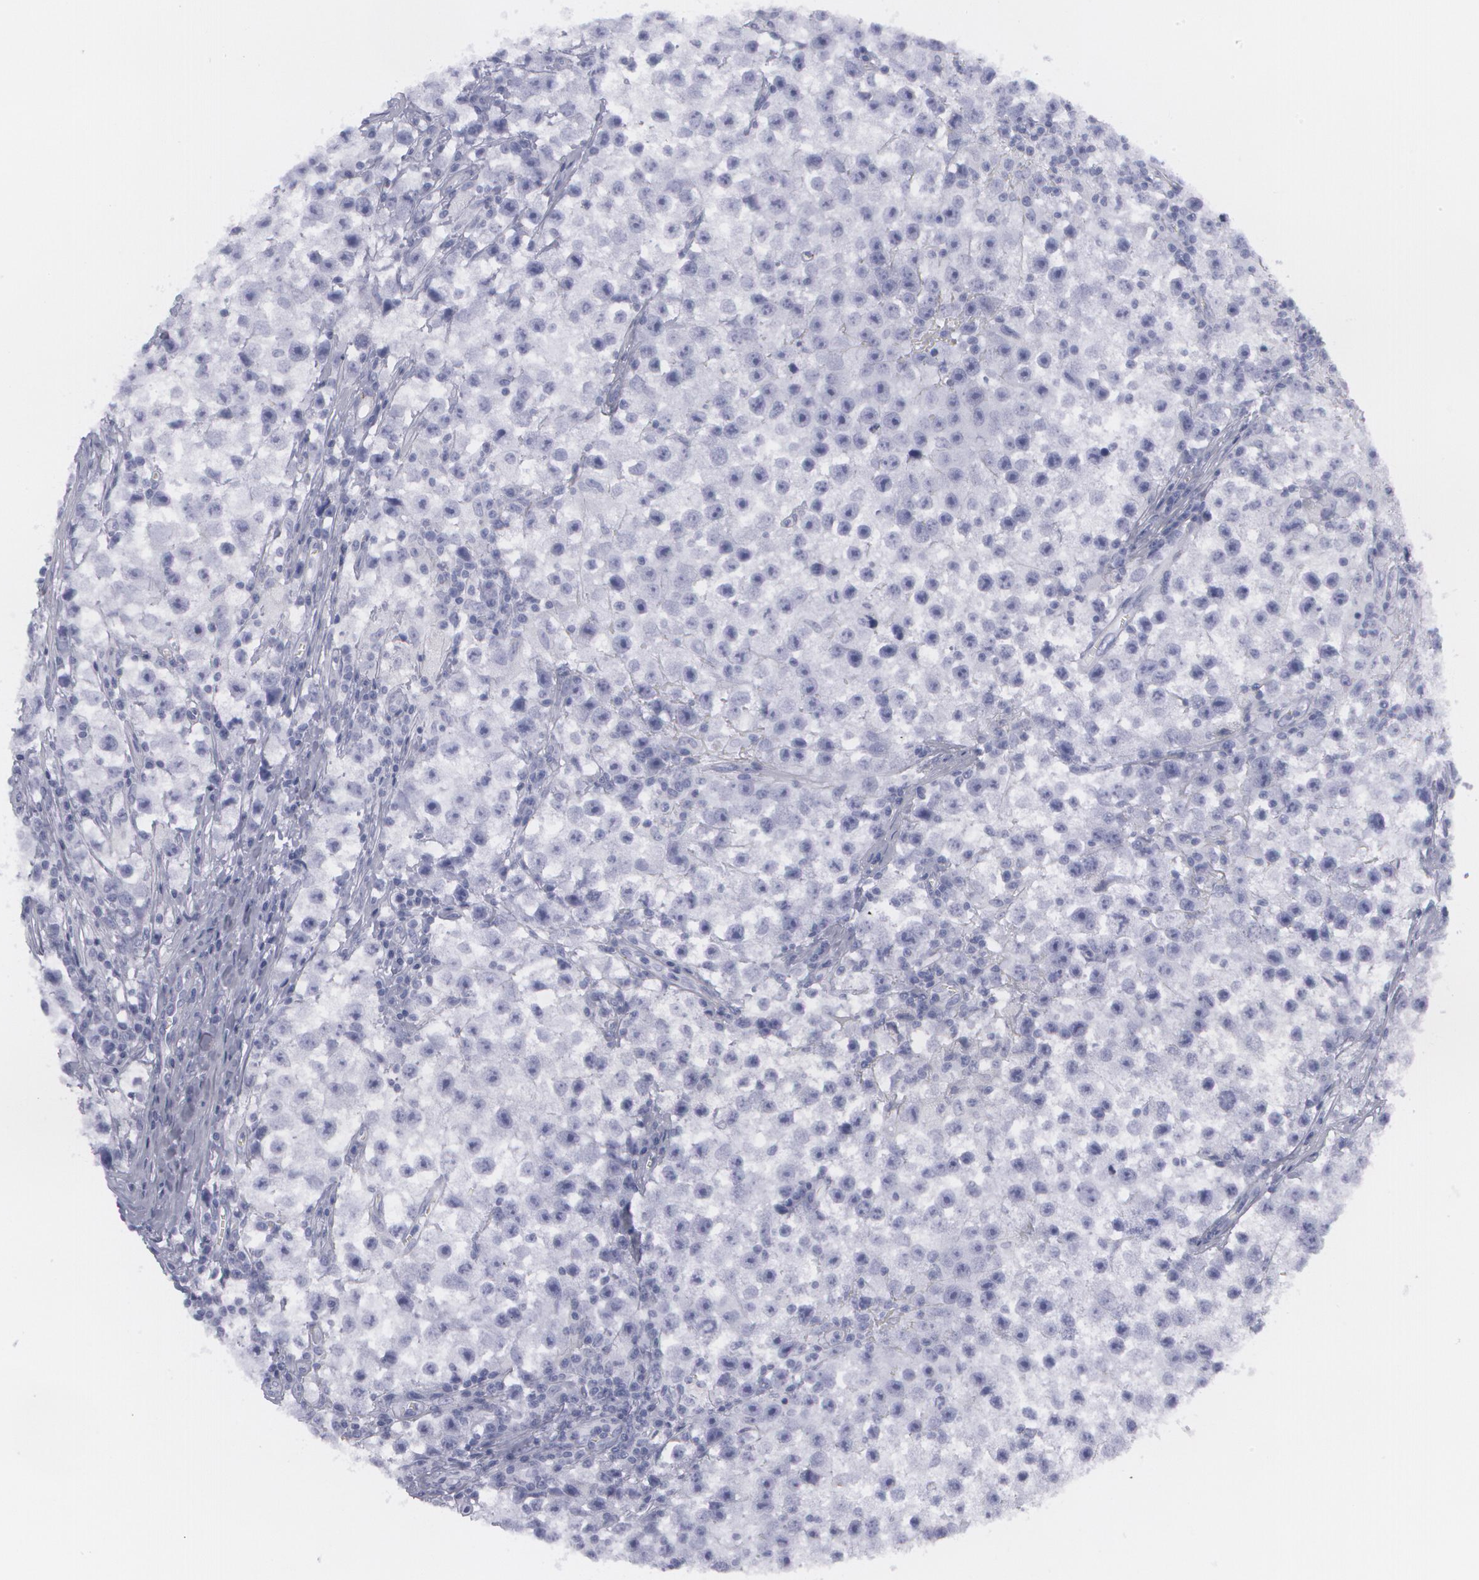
{"staining": {"intensity": "weak", "quantity": "<25%", "location": "cytoplasmic/membranous"}, "tissue": "testis cancer", "cell_type": "Tumor cells", "image_type": "cancer", "snomed": [{"axis": "morphology", "description": "Seminoma, NOS"}, {"axis": "topography", "description": "Testis"}], "caption": "Immunohistochemistry (IHC) of human testis cancer shows no expression in tumor cells.", "gene": "CYB5R3", "patient": {"sex": "male", "age": 35}}